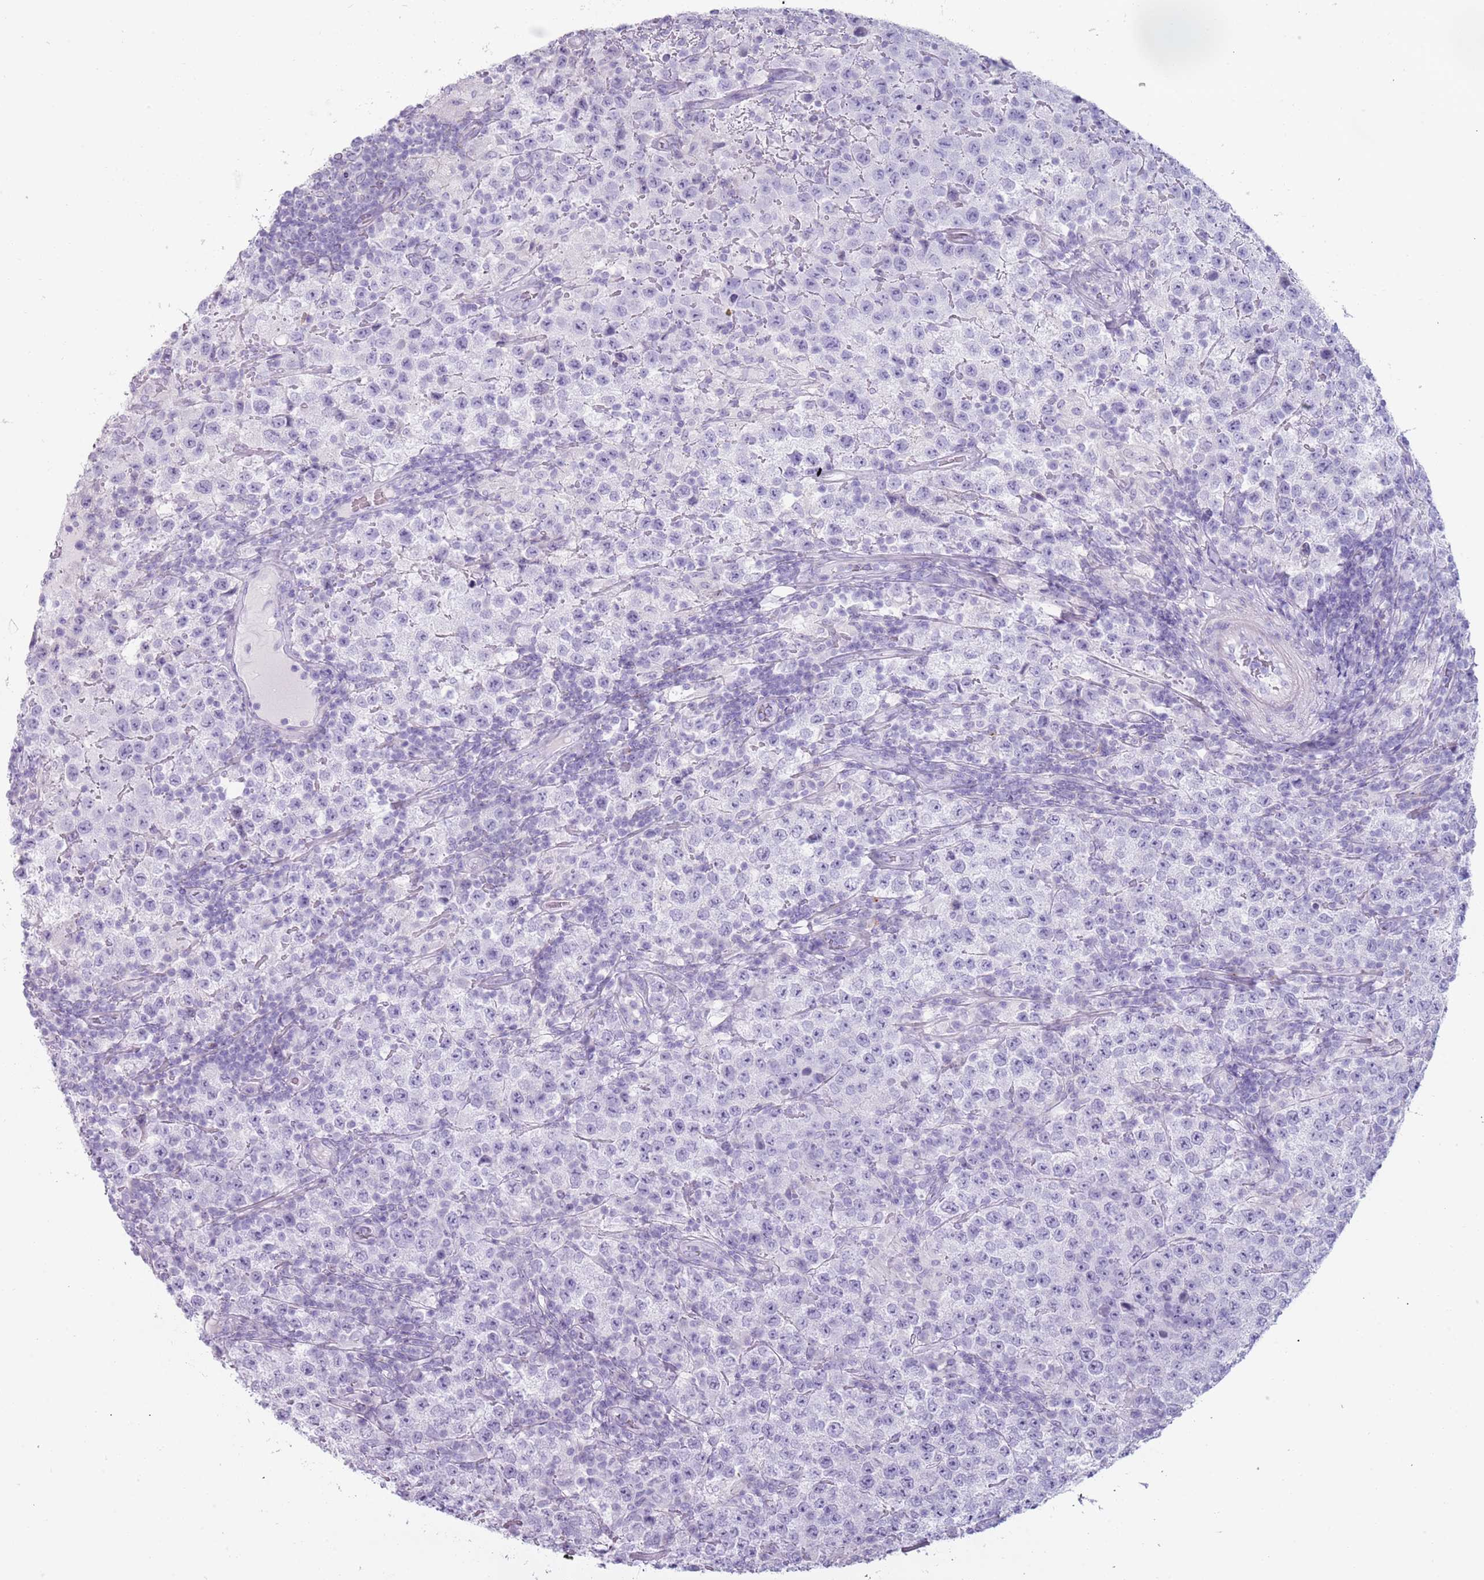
{"staining": {"intensity": "negative", "quantity": "none", "location": "none"}, "tissue": "testis cancer", "cell_type": "Tumor cells", "image_type": "cancer", "snomed": [{"axis": "morphology", "description": "Seminoma, NOS"}, {"axis": "morphology", "description": "Carcinoma, Embryonal, NOS"}, {"axis": "topography", "description": "Testis"}], "caption": "Immunohistochemical staining of embryonal carcinoma (testis) demonstrates no significant staining in tumor cells.", "gene": "COLEC12", "patient": {"sex": "male", "age": 41}}